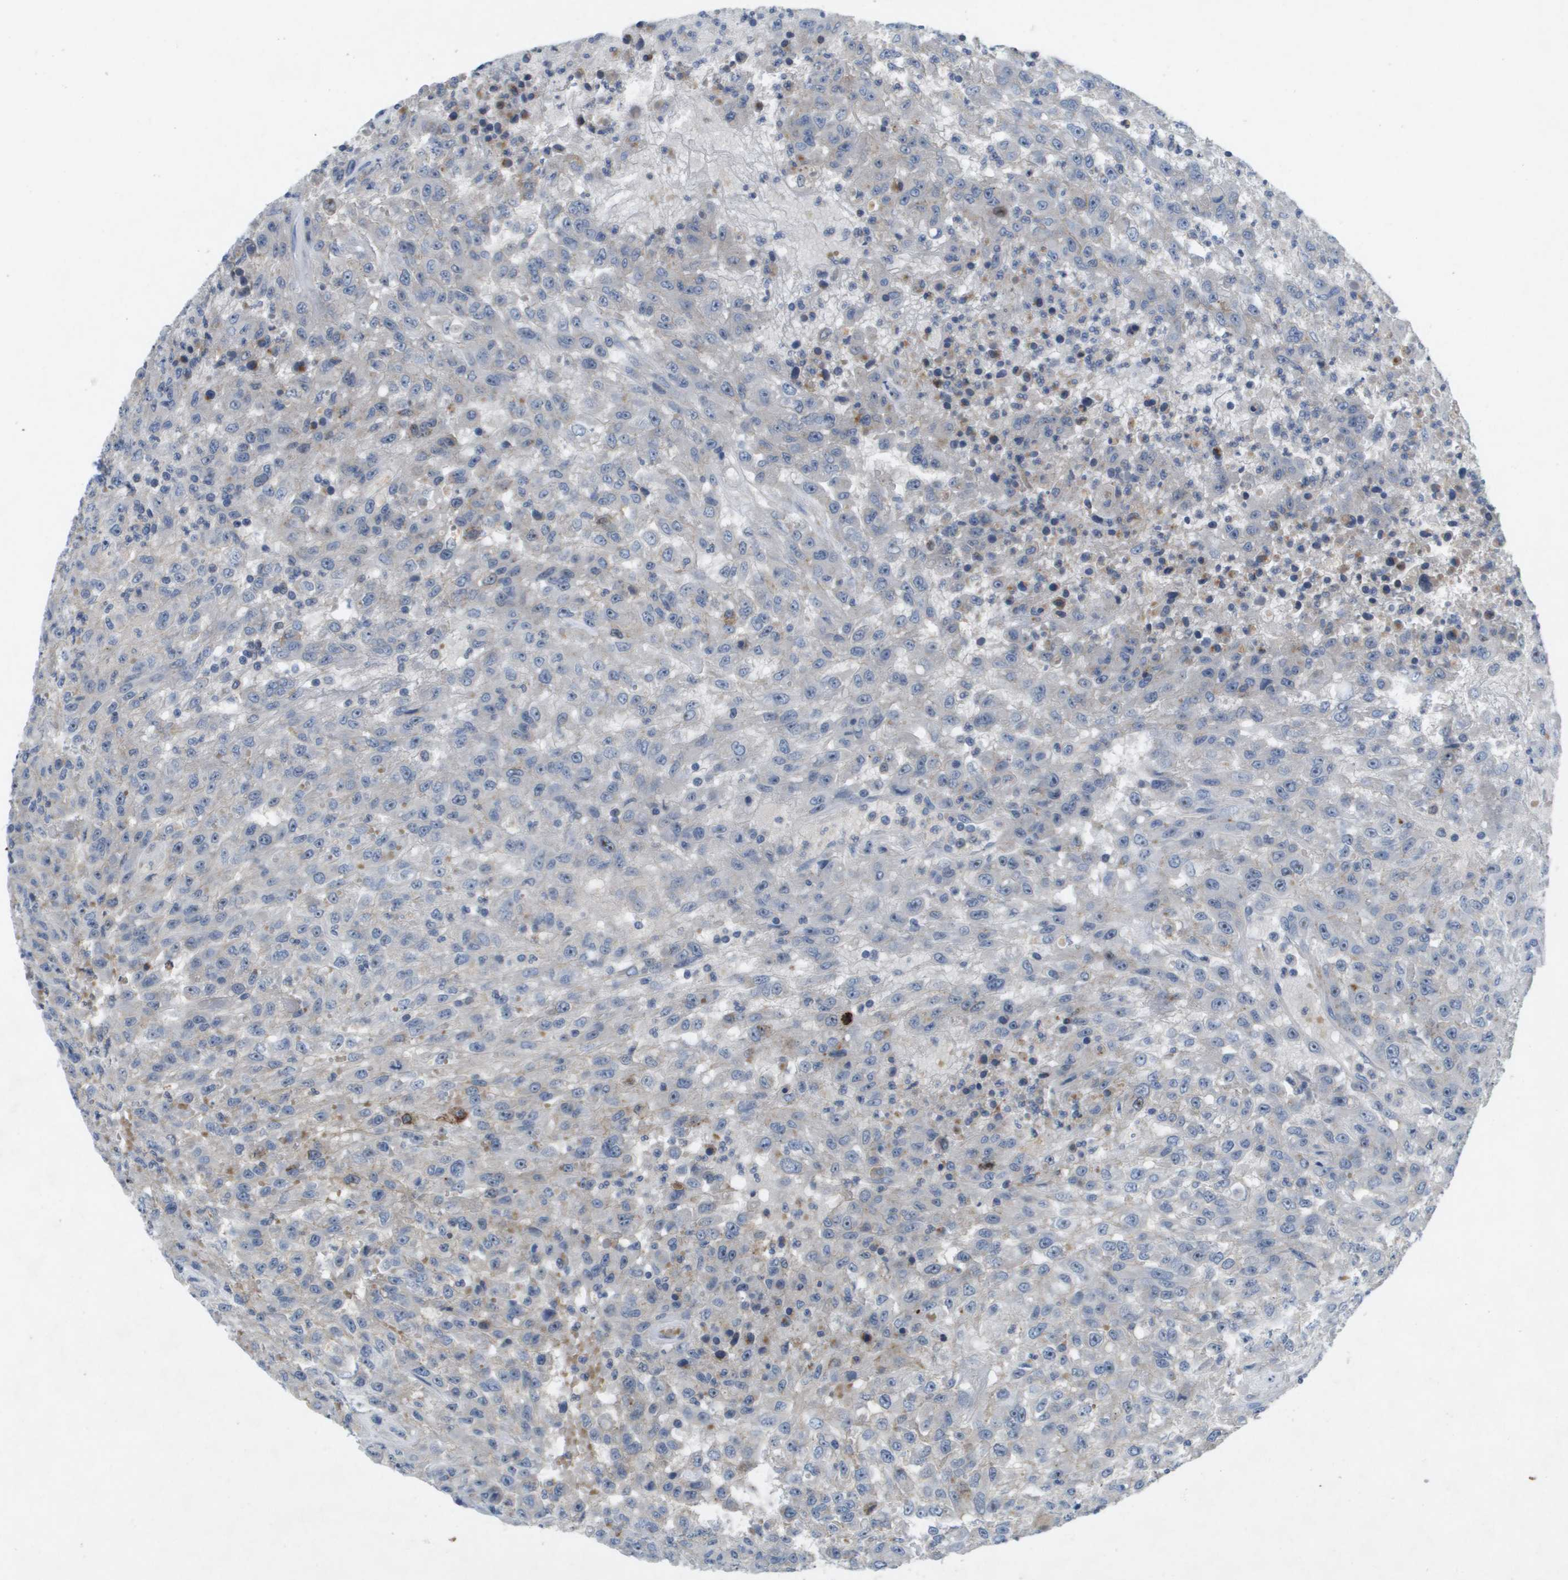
{"staining": {"intensity": "negative", "quantity": "none", "location": "none"}, "tissue": "urothelial cancer", "cell_type": "Tumor cells", "image_type": "cancer", "snomed": [{"axis": "morphology", "description": "Urothelial carcinoma, High grade"}, {"axis": "topography", "description": "Urinary bladder"}], "caption": "Immunohistochemistry of human urothelial carcinoma (high-grade) displays no staining in tumor cells.", "gene": "LIPG", "patient": {"sex": "male", "age": 46}}